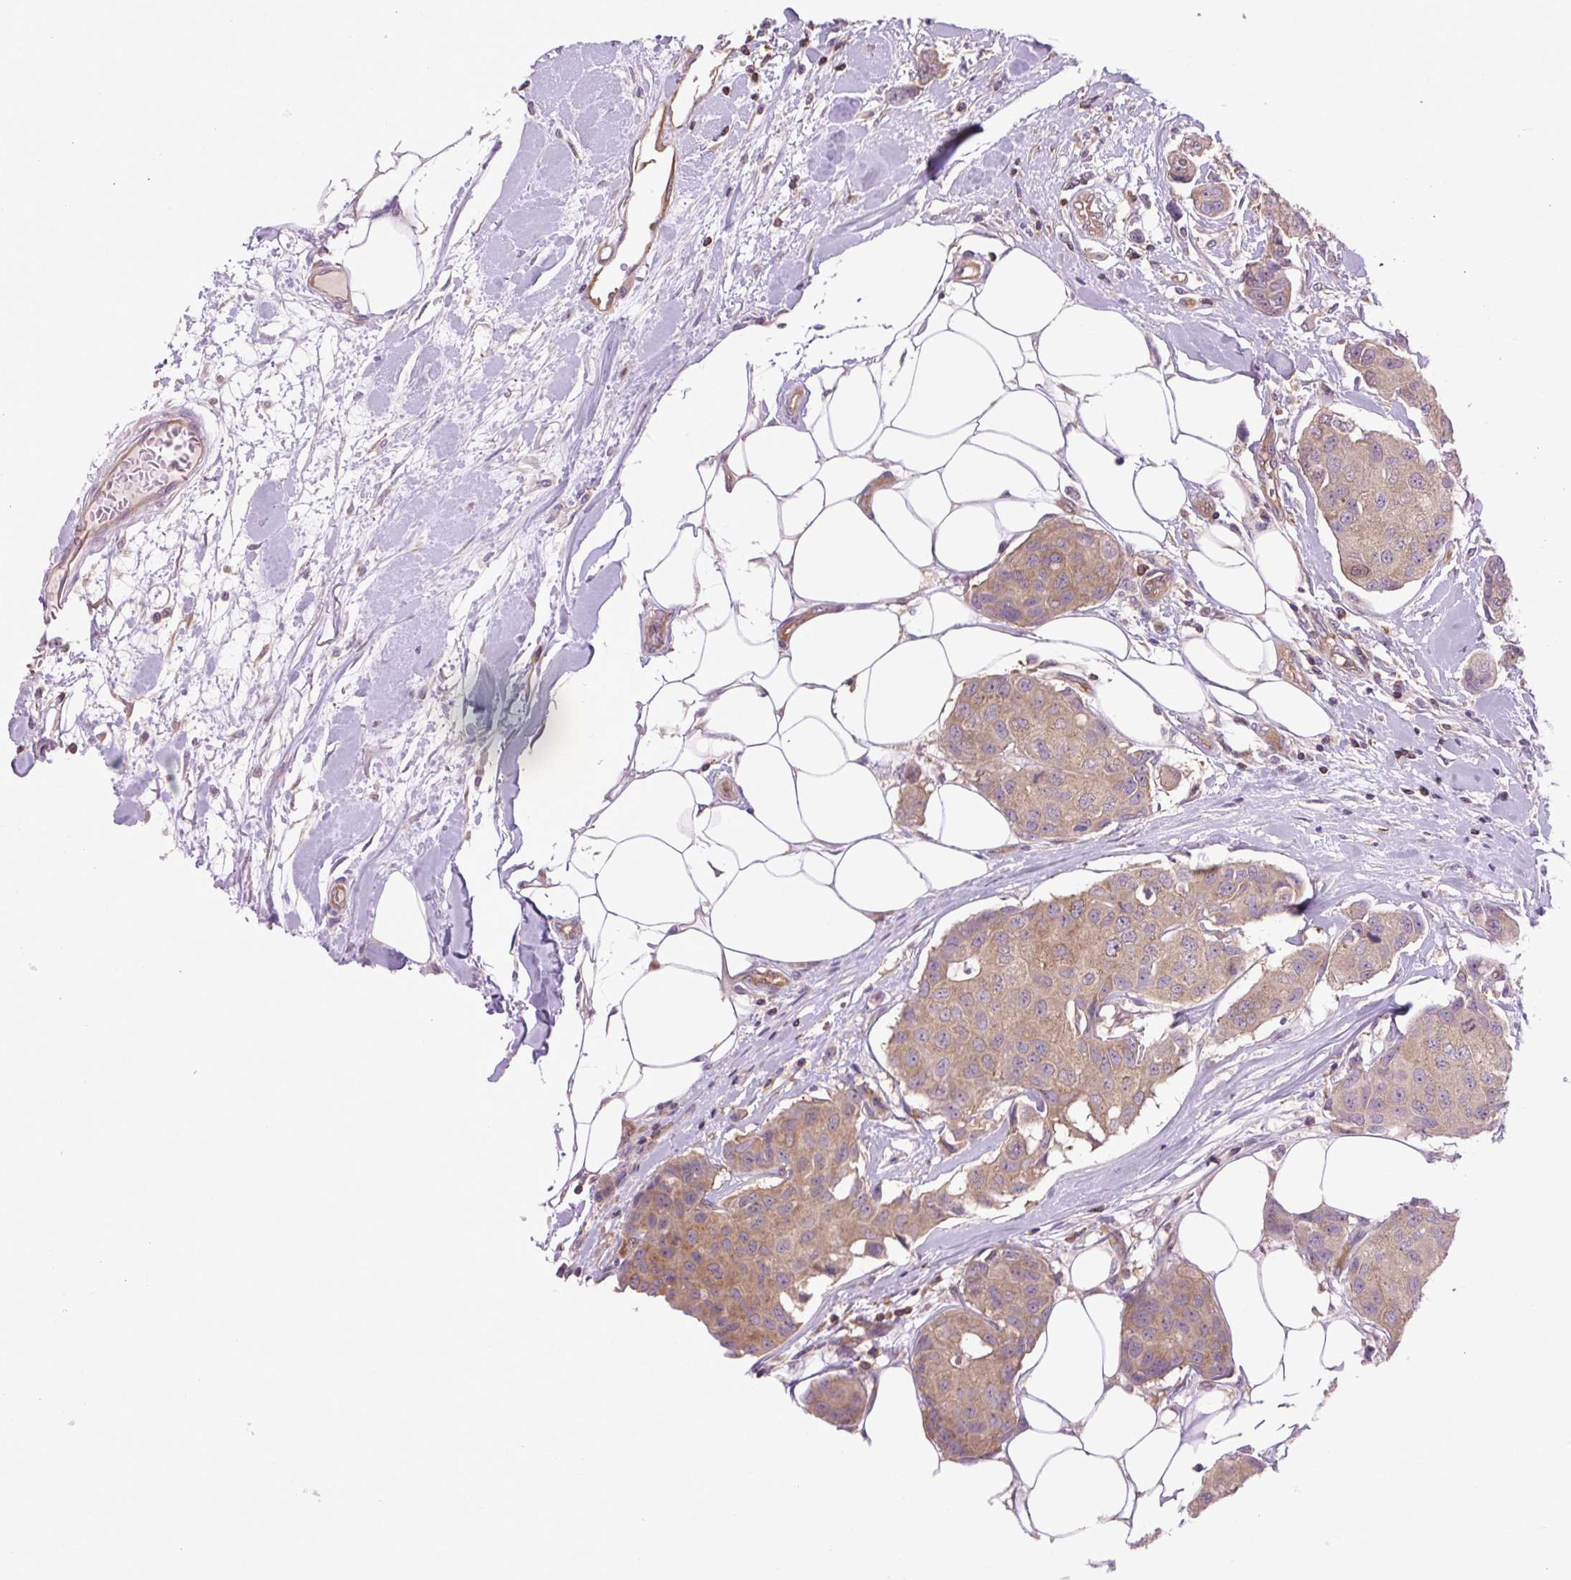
{"staining": {"intensity": "moderate", "quantity": "25%-75%", "location": "cytoplasmic/membranous"}, "tissue": "breast cancer", "cell_type": "Tumor cells", "image_type": "cancer", "snomed": [{"axis": "morphology", "description": "Duct carcinoma"}, {"axis": "topography", "description": "Breast"}, {"axis": "topography", "description": "Lymph node"}], "caption": "Immunohistochemistry (IHC) (DAB) staining of human intraductal carcinoma (breast) exhibits moderate cytoplasmic/membranous protein expression in about 25%-75% of tumor cells.", "gene": "PLCG1", "patient": {"sex": "female", "age": 80}}